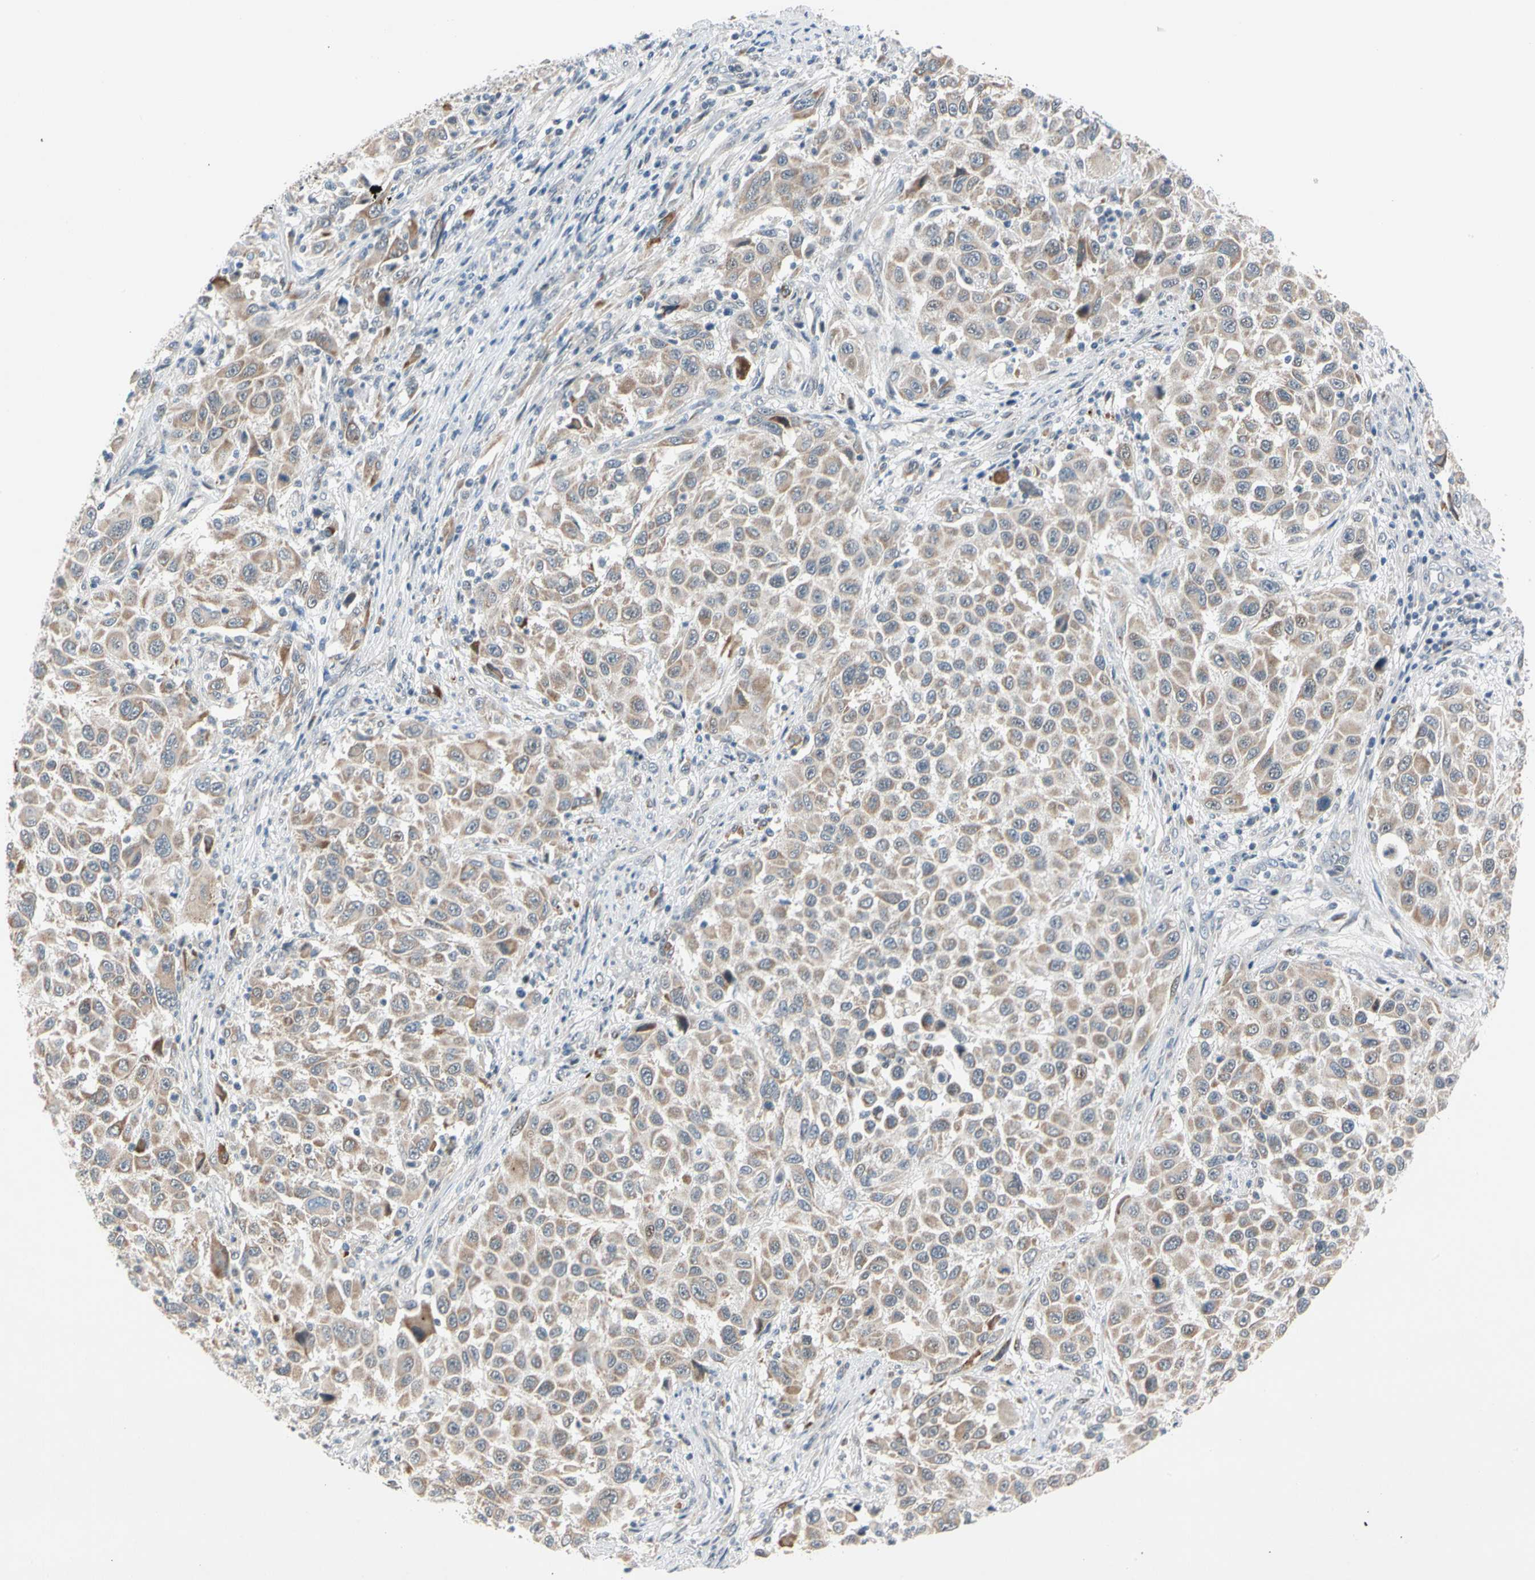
{"staining": {"intensity": "weak", "quantity": ">75%", "location": "cytoplasmic/membranous"}, "tissue": "melanoma", "cell_type": "Tumor cells", "image_type": "cancer", "snomed": [{"axis": "morphology", "description": "Malignant melanoma, Metastatic site"}, {"axis": "topography", "description": "Lymph node"}], "caption": "Malignant melanoma (metastatic site) stained with IHC shows weak cytoplasmic/membranous expression in approximately >75% of tumor cells.", "gene": "MARK1", "patient": {"sex": "male", "age": 61}}